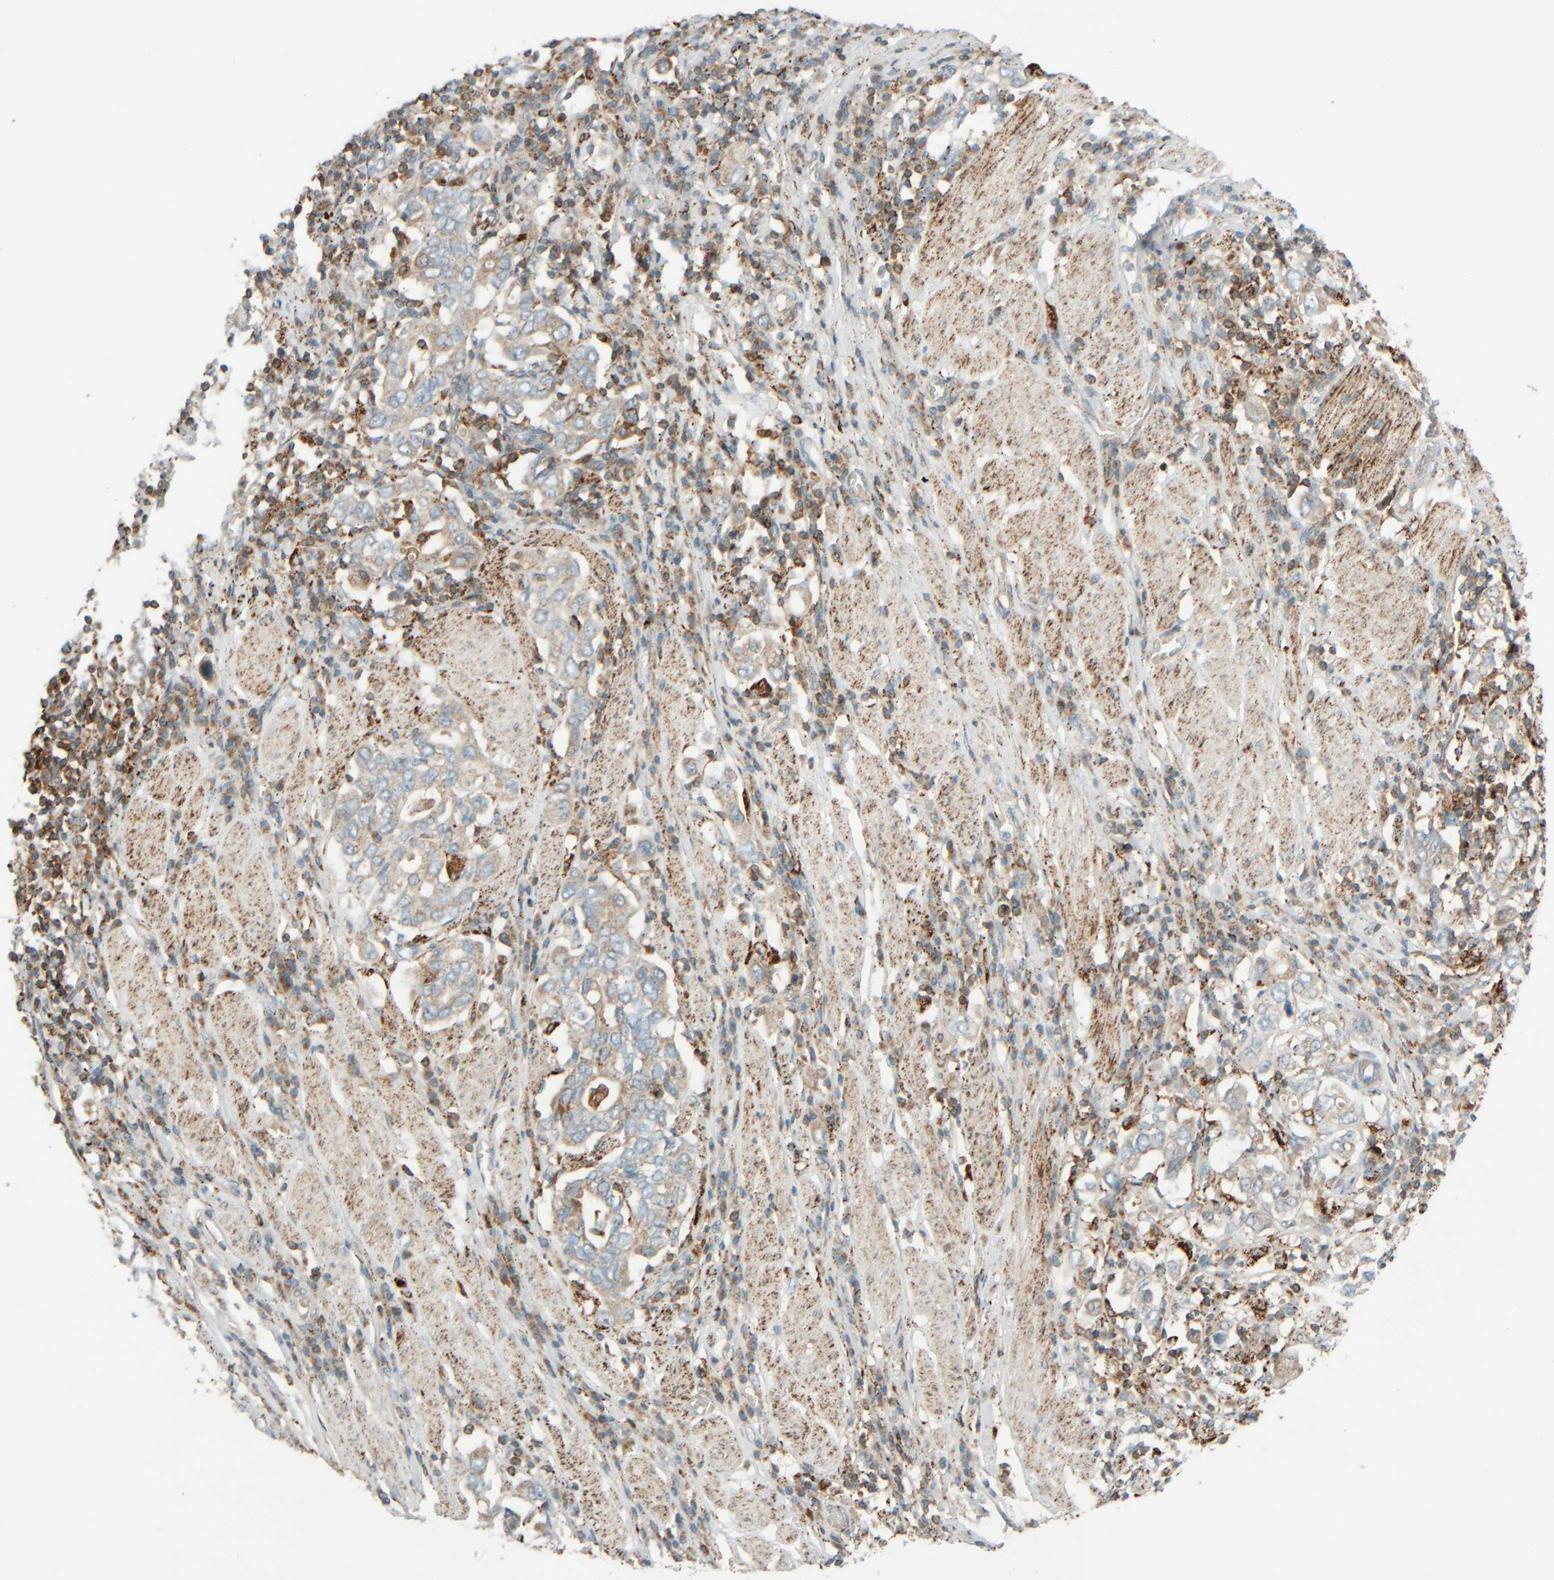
{"staining": {"intensity": "weak", "quantity": ">75%", "location": "cytoplasmic/membranous"}, "tissue": "stomach cancer", "cell_type": "Tumor cells", "image_type": "cancer", "snomed": [{"axis": "morphology", "description": "Adenocarcinoma, NOS"}, {"axis": "topography", "description": "Stomach, upper"}], "caption": "The micrograph displays immunohistochemical staining of adenocarcinoma (stomach). There is weak cytoplasmic/membranous staining is identified in approximately >75% of tumor cells.", "gene": "SPAG5", "patient": {"sex": "male", "age": 62}}